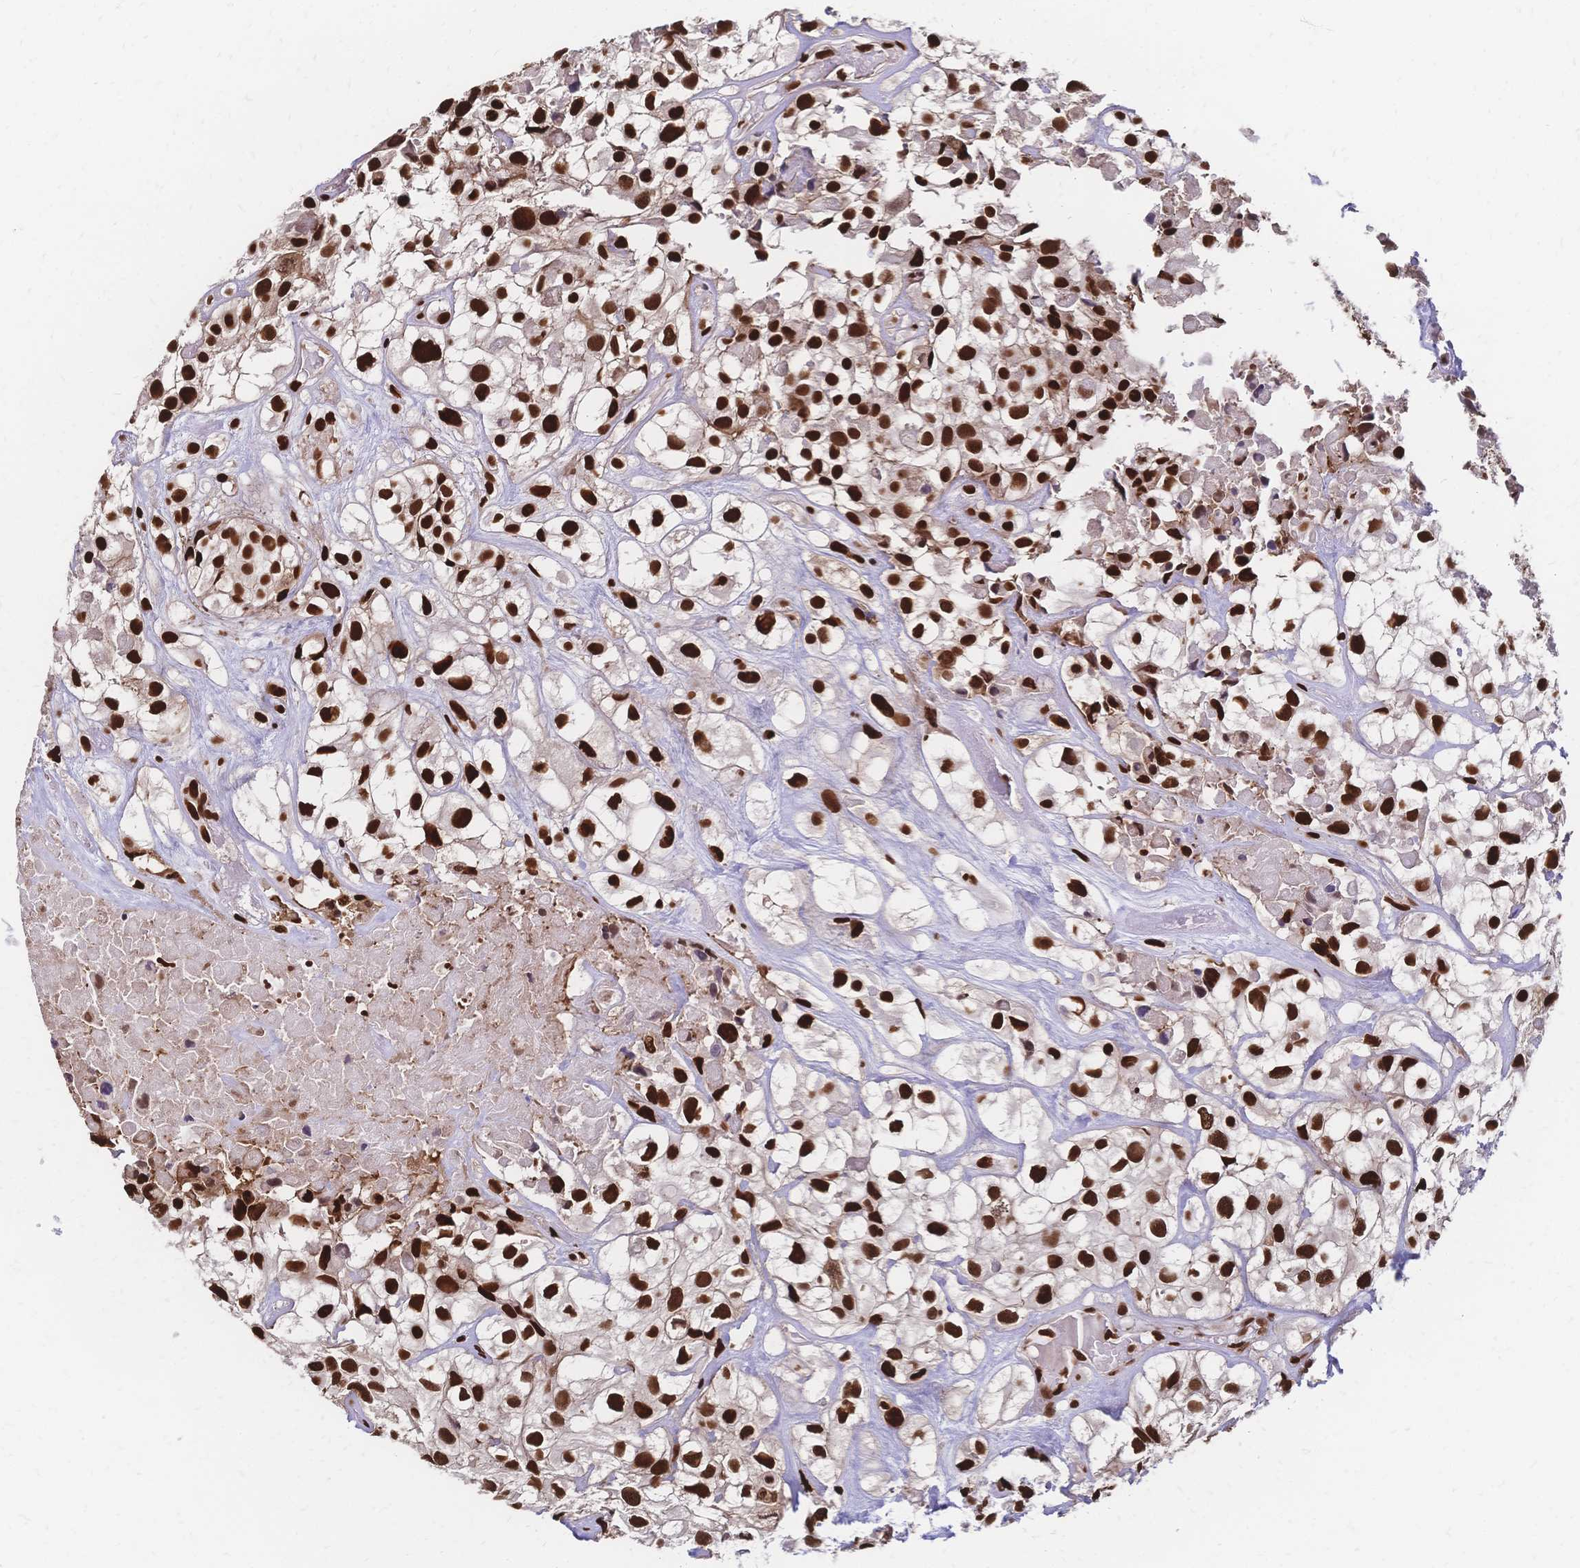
{"staining": {"intensity": "strong", "quantity": ">75%", "location": "nuclear"}, "tissue": "urothelial cancer", "cell_type": "Tumor cells", "image_type": "cancer", "snomed": [{"axis": "morphology", "description": "Urothelial carcinoma, High grade"}, {"axis": "topography", "description": "Urinary bladder"}], "caption": "A high amount of strong nuclear positivity is seen in approximately >75% of tumor cells in high-grade urothelial carcinoma tissue. Immunohistochemistry (ihc) stains the protein of interest in brown and the nuclei are stained blue.", "gene": "HDGF", "patient": {"sex": "male", "age": 56}}